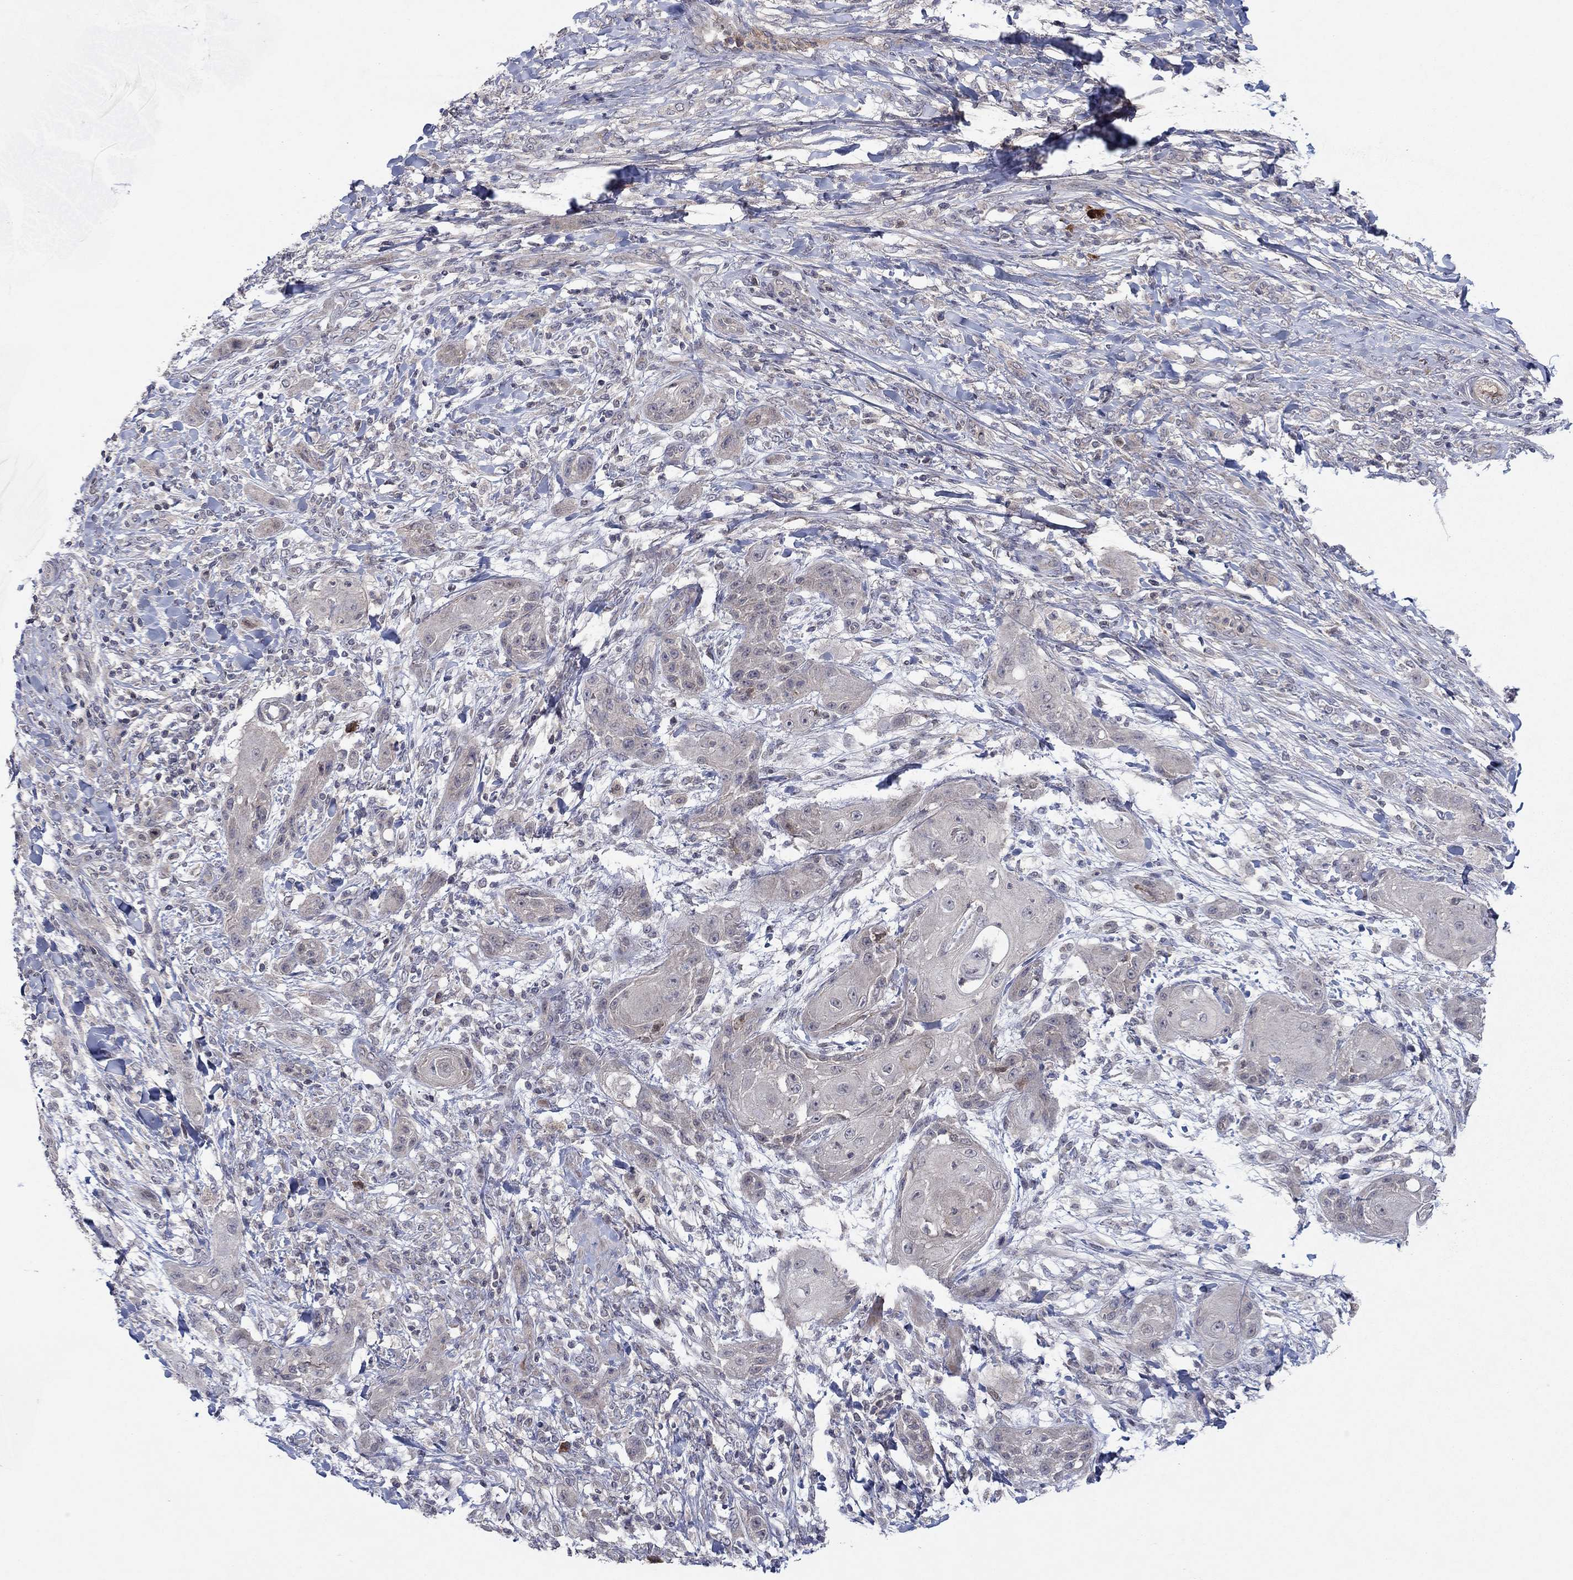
{"staining": {"intensity": "negative", "quantity": "none", "location": "none"}, "tissue": "skin cancer", "cell_type": "Tumor cells", "image_type": "cancer", "snomed": [{"axis": "morphology", "description": "Squamous cell carcinoma, NOS"}, {"axis": "topography", "description": "Skin"}], "caption": "Tumor cells are negative for brown protein staining in skin squamous cell carcinoma.", "gene": "IL4", "patient": {"sex": "male", "age": 62}}